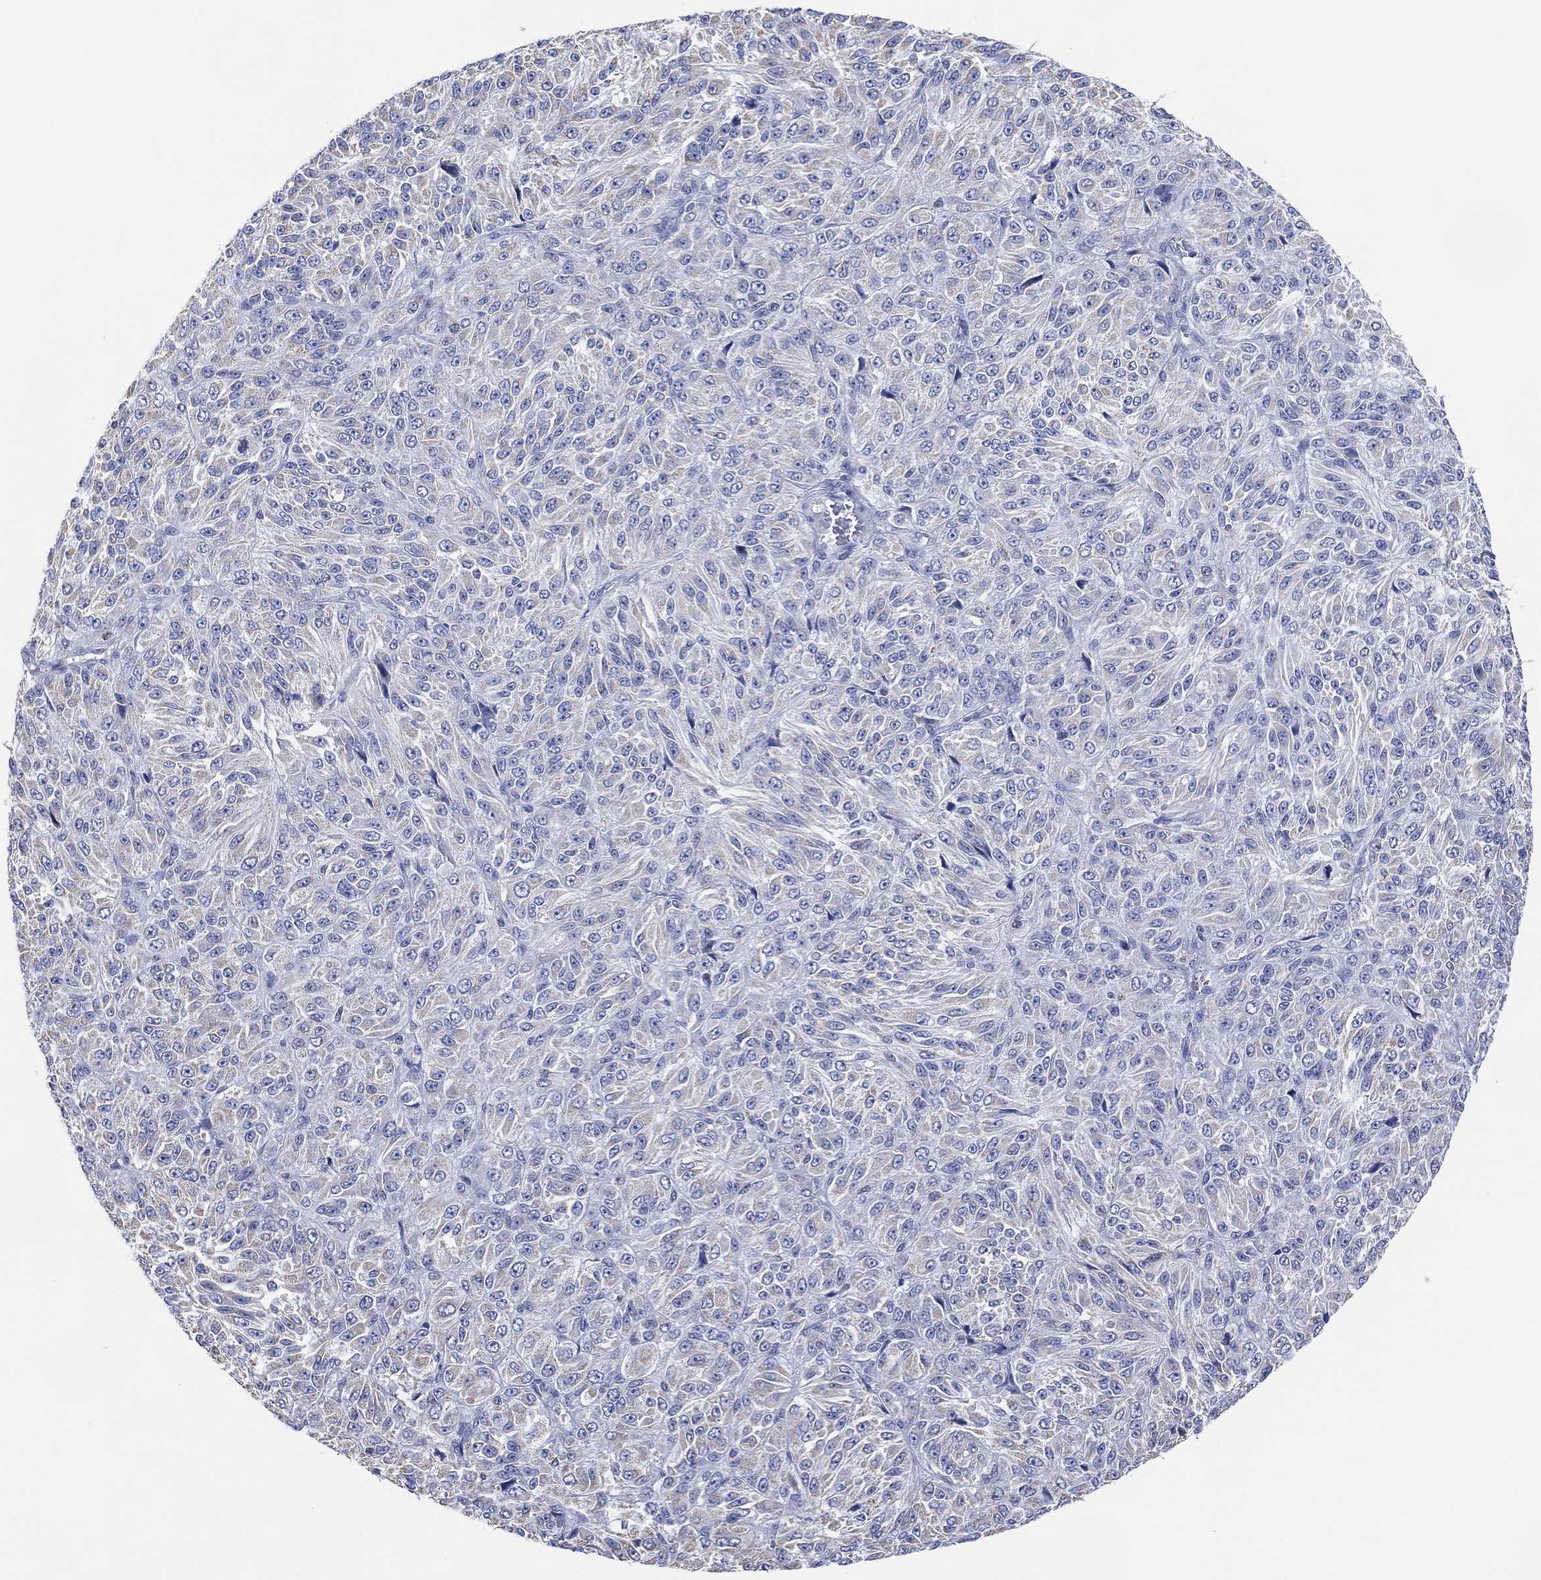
{"staining": {"intensity": "negative", "quantity": "none", "location": "none"}, "tissue": "melanoma", "cell_type": "Tumor cells", "image_type": "cancer", "snomed": [{"axis": "morphology", "description": "Malignant melanoma, Metastatic site"}, {"axis": "topography", "description": "Brain"}], "caption": "Tumor cells show no significant protein positivity in melanoma. Nuclei are stained in blue.", "gene": "CFTR", "patient": {"sex": "female", "age": 56}}